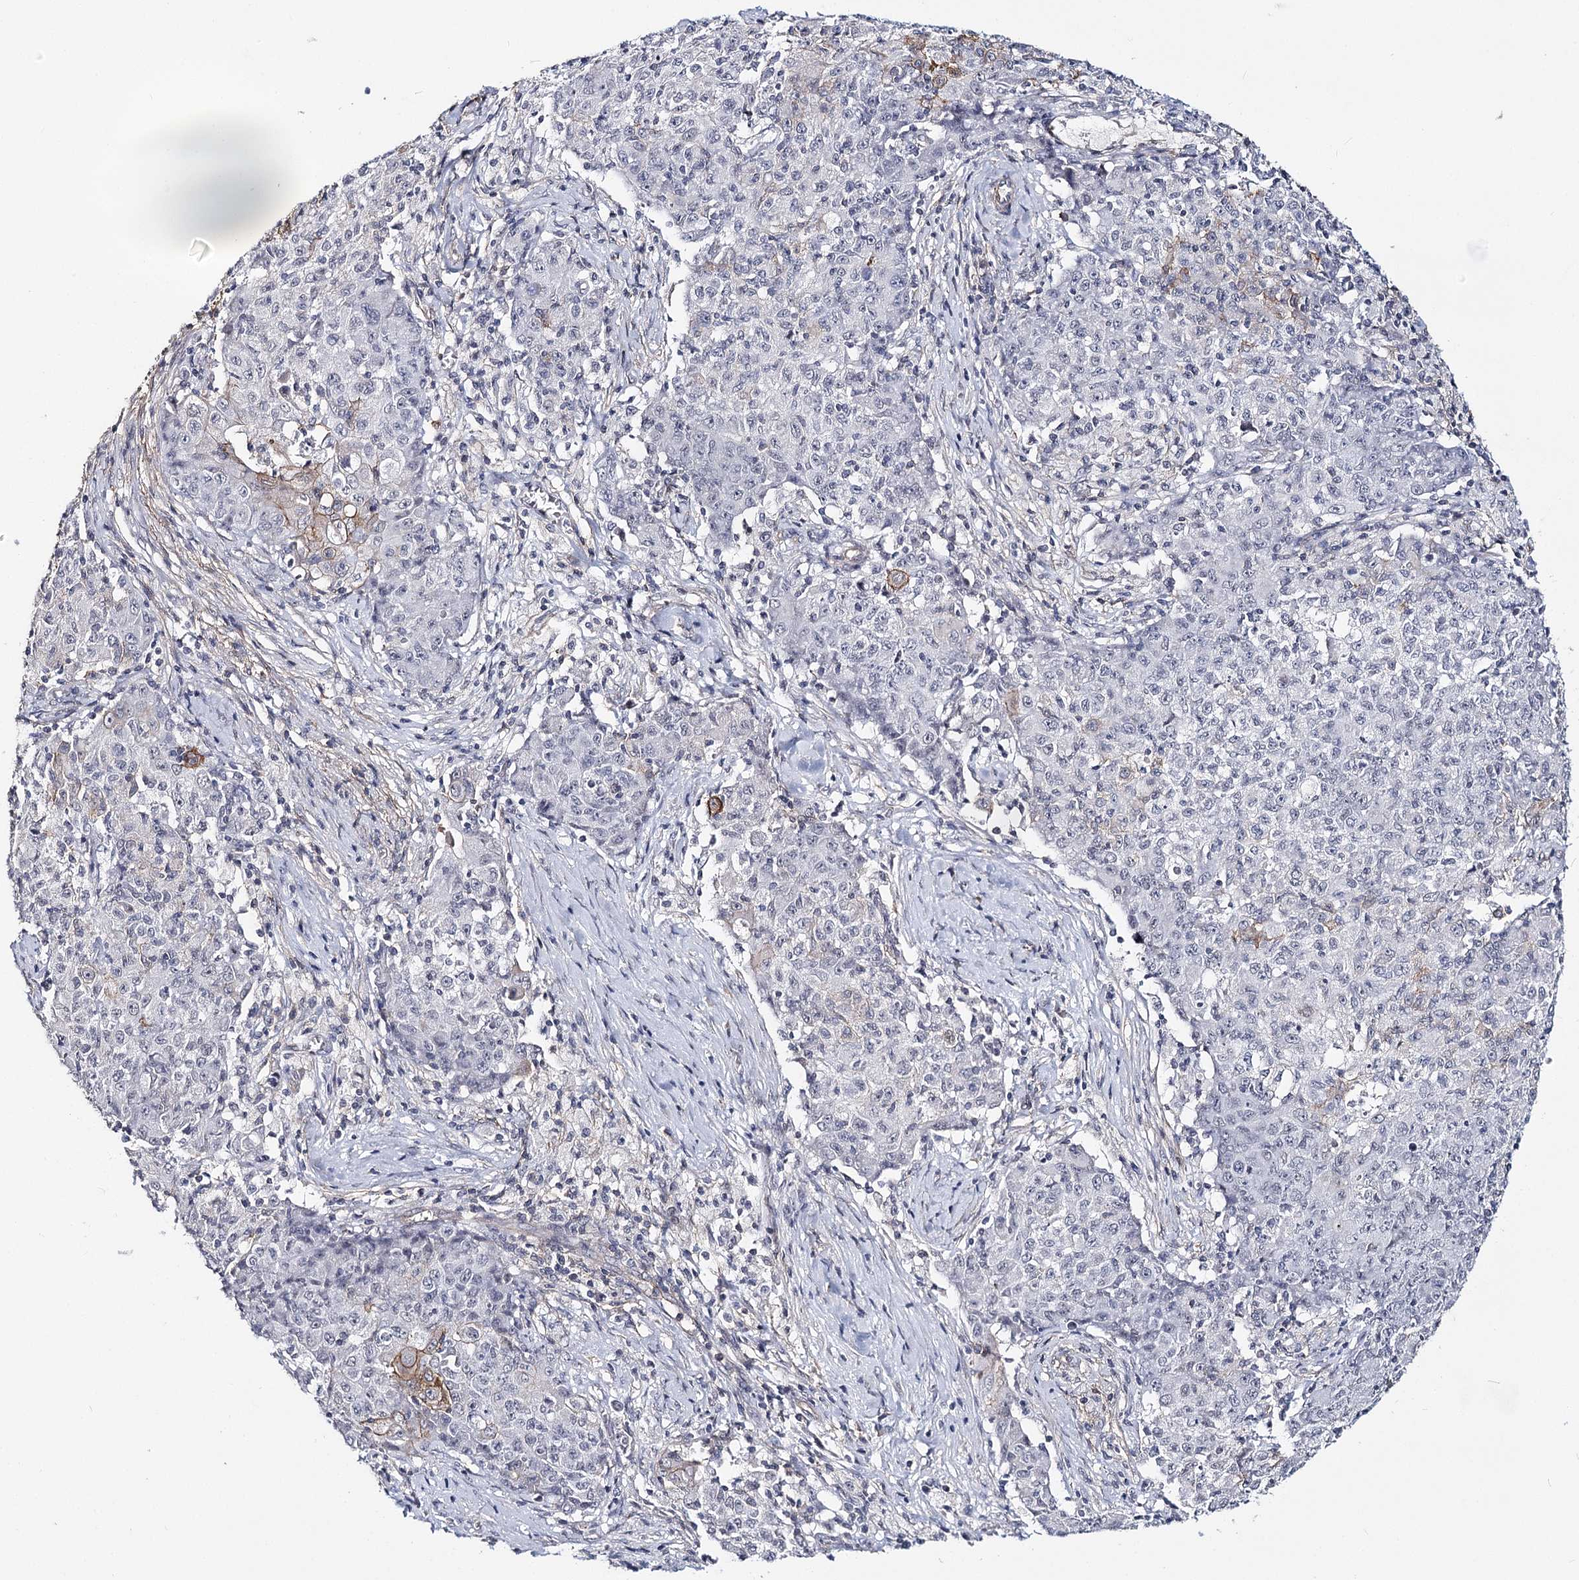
{"staining": {"intensity": "negative", "quantity": "none", "location": "none"}, "tissue": "ovarian cancer", "cell_type": "Tumor cells", "image_type": "cancer", "snomed": [{"axis": "morphology", "description": "Carcinoma, endometroid"}, {"axis": "topography", "description": "Ovary"}], "caption": "Tumor cells are negative for protein expression in human endometroid carcinoma (ovarian).", "gene": "TMEM218", "patient": {"sex": "female", "age": 42}}